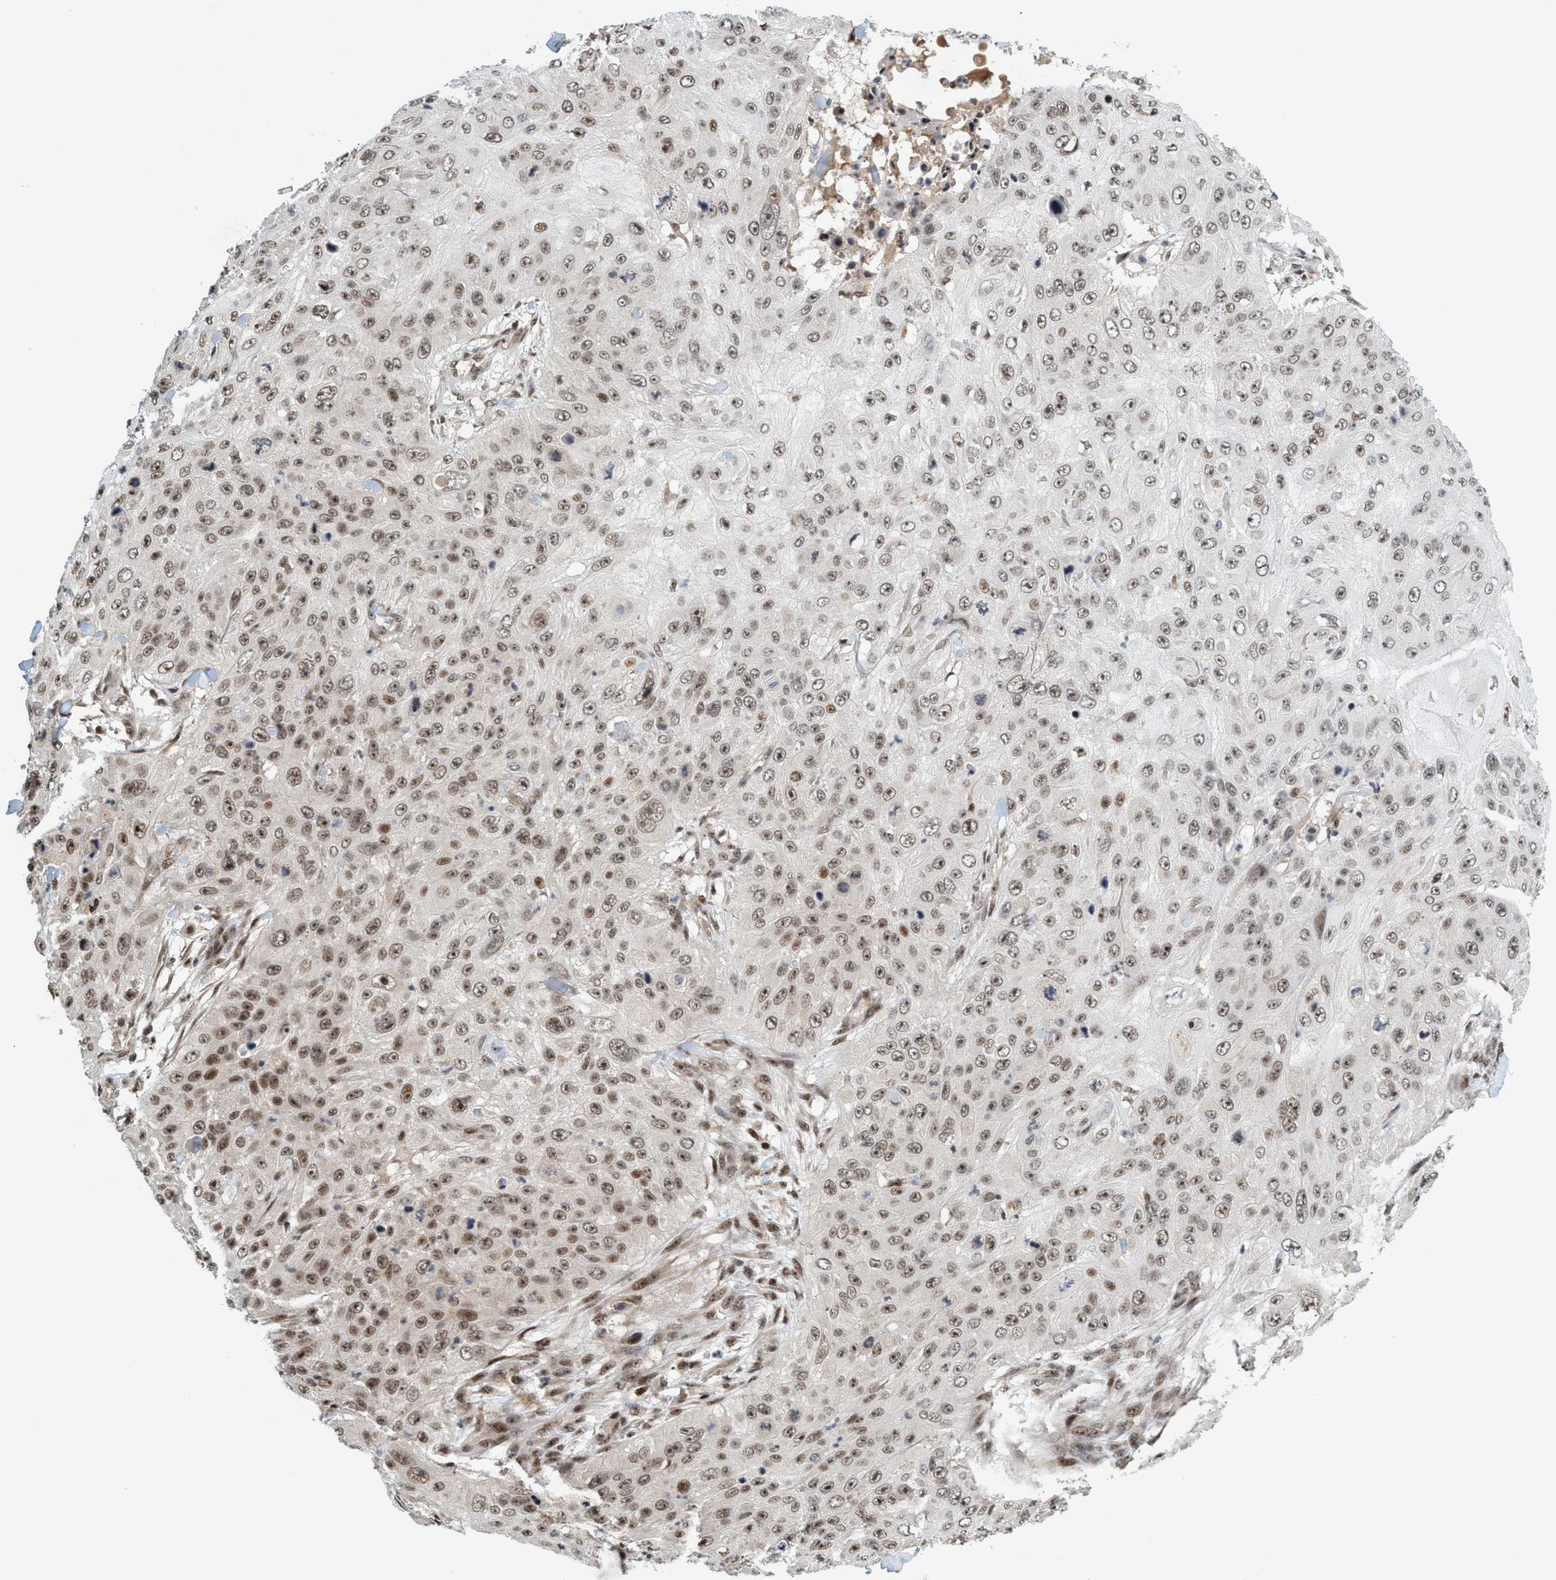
{"staining": {"intensity": "moderate", "quantity": ">75%", "location": "nuclear"}, "tissue": "skin cancer", "cell_type": "Tumor cells", "image_type": "cancer", "snomed": [{"axis": "morphology", "description": "Squamous cell carcinoma, NOS"}, {"axis": "topography", "description": "Skin"}], "caption": "IHC micrograph of human skin squamous cell carcinoma stained for a protein (brown), which exhibits medium levels of moderate nuclear expression in approximately >75% of tumor cells.", "gene": "SMCR8", "patient": {"sex": "female", "age": 80}}